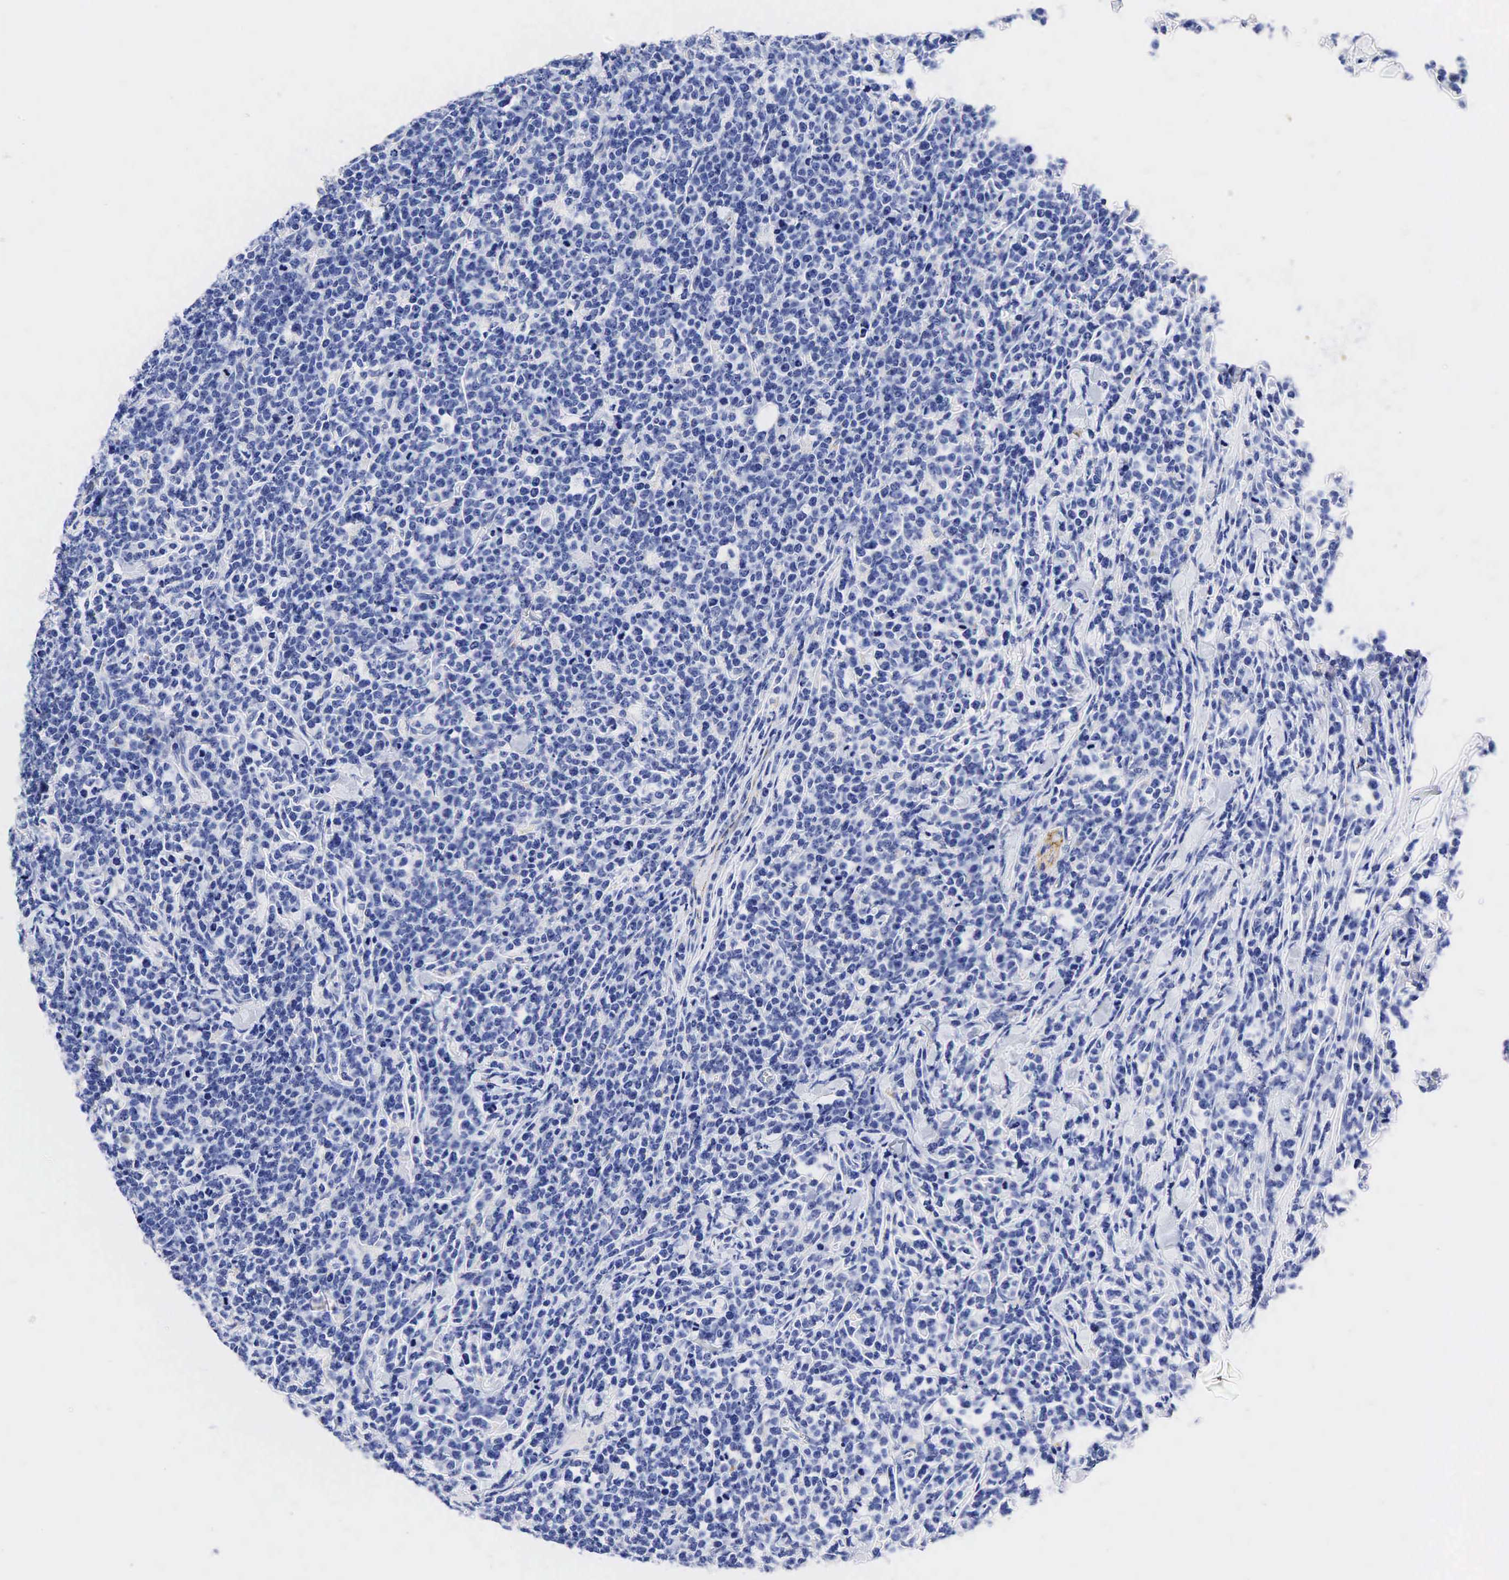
{"staining": {"intensity": "negative", "quantity": "none", "location": "none"}, "tissue": "lymphoma", "cell_type": "Tumor cells", "image_type": "cancer", "snomed": [{"axis": "morphology", "description": "Malignant lymphoma, non-Hodgkin's type, High grade"}, {"axis": "topography", "description": "Small intestine"}, {"axis": "topography", "description": "Colon"}], "caption": "There is no significant staining in tumor cells of lymphoma.", "gene": "SYP", "patient": {"sex": "male", "age": 8}}